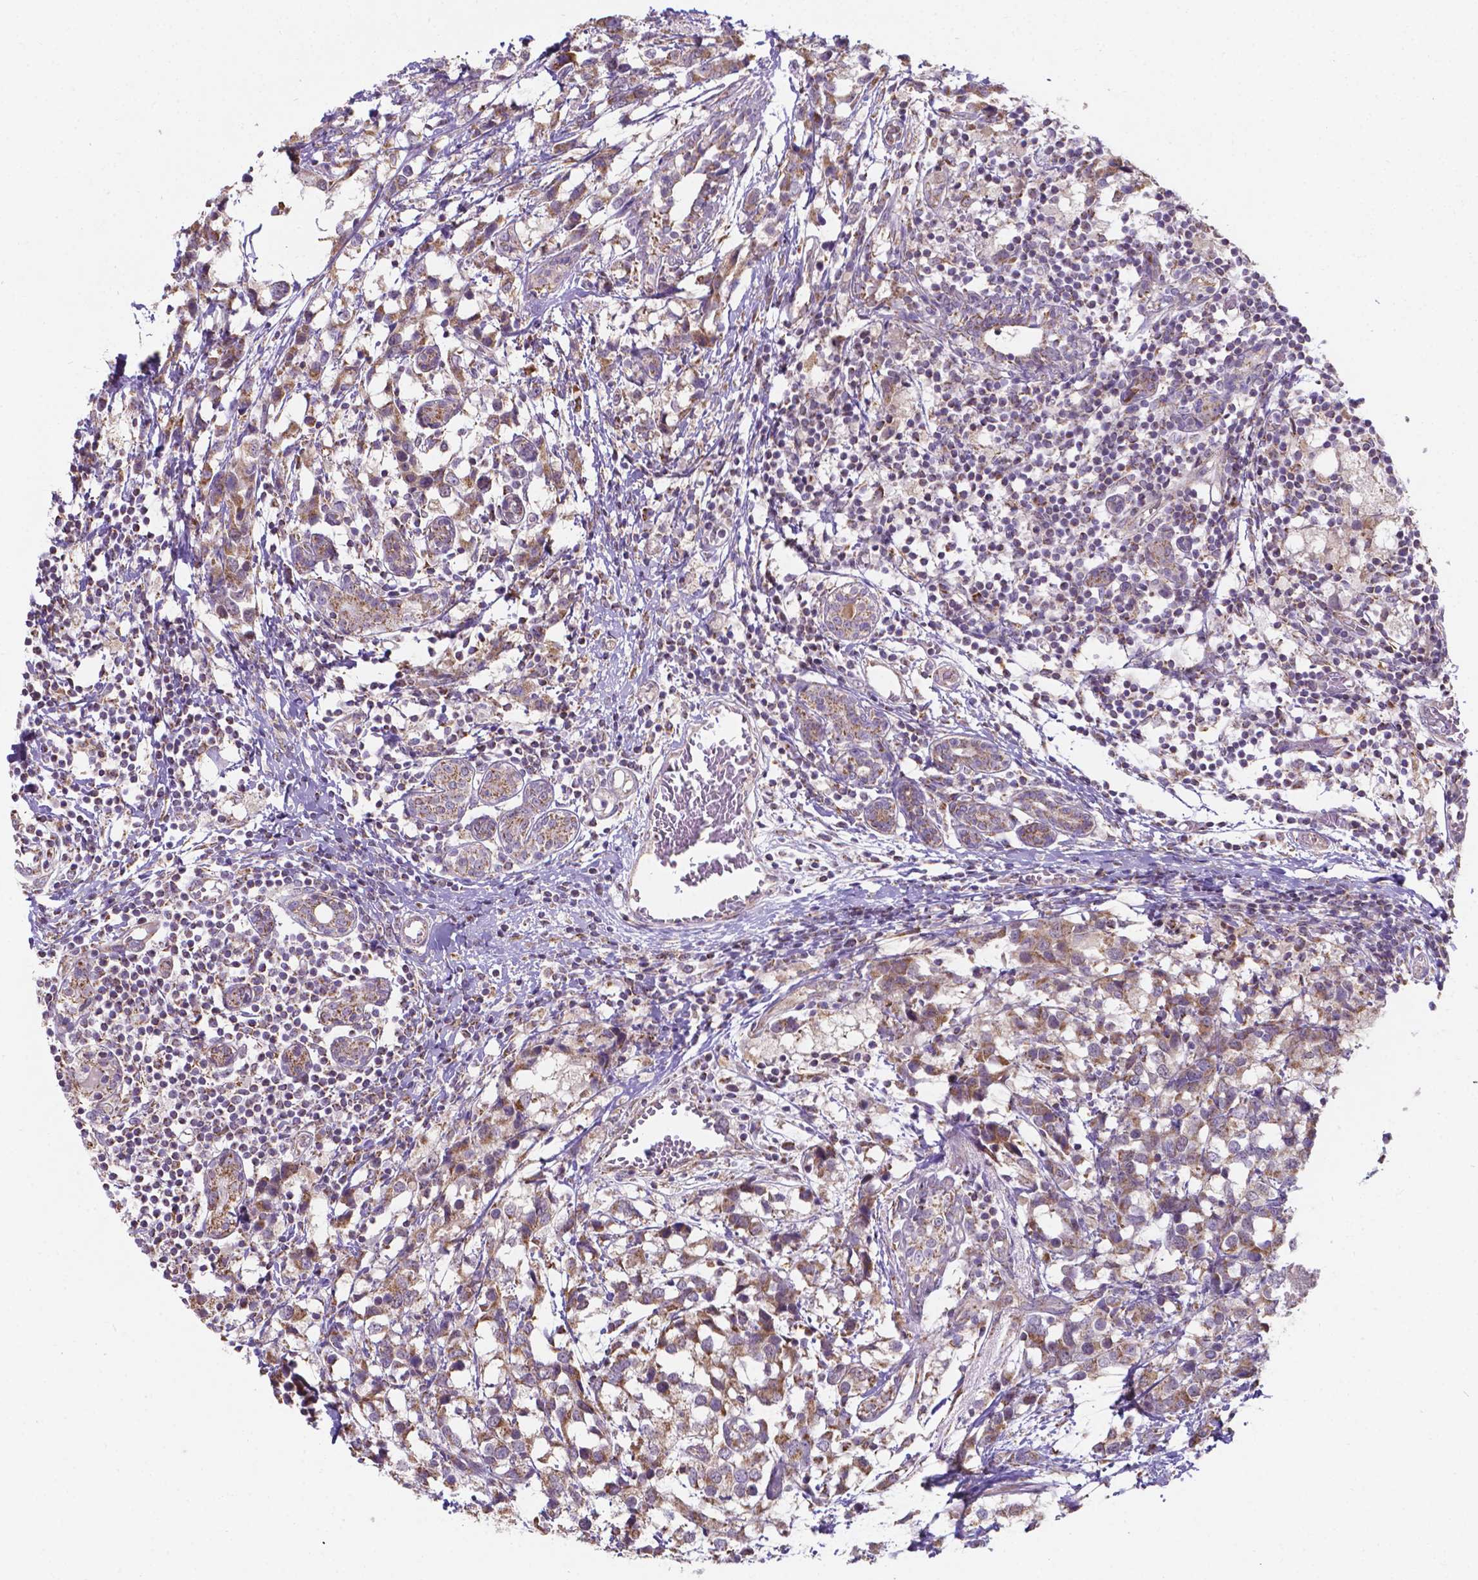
{"staining": {"intensity": "moderate", "quantity": ">75%", "location": "cytoplasmic/membranous"}, "tissue": "breast cancer", "cell_type": "Tumor cells", "image_type": "cancer", "snomed": [{"axis": "morphology", "description": "Lobular carcinoma"}, {"axis": "topography", "description": "Breast"}], "caption": "Immunohistochemical staining of human lobular carcinoma (breast) demonstrates medium levels of moderate cytoplasmic/membranous expression in approximately >75% of tumor cells.", "gene": "FAM114A1", "patient": {"sex": "female", "age": 59}}